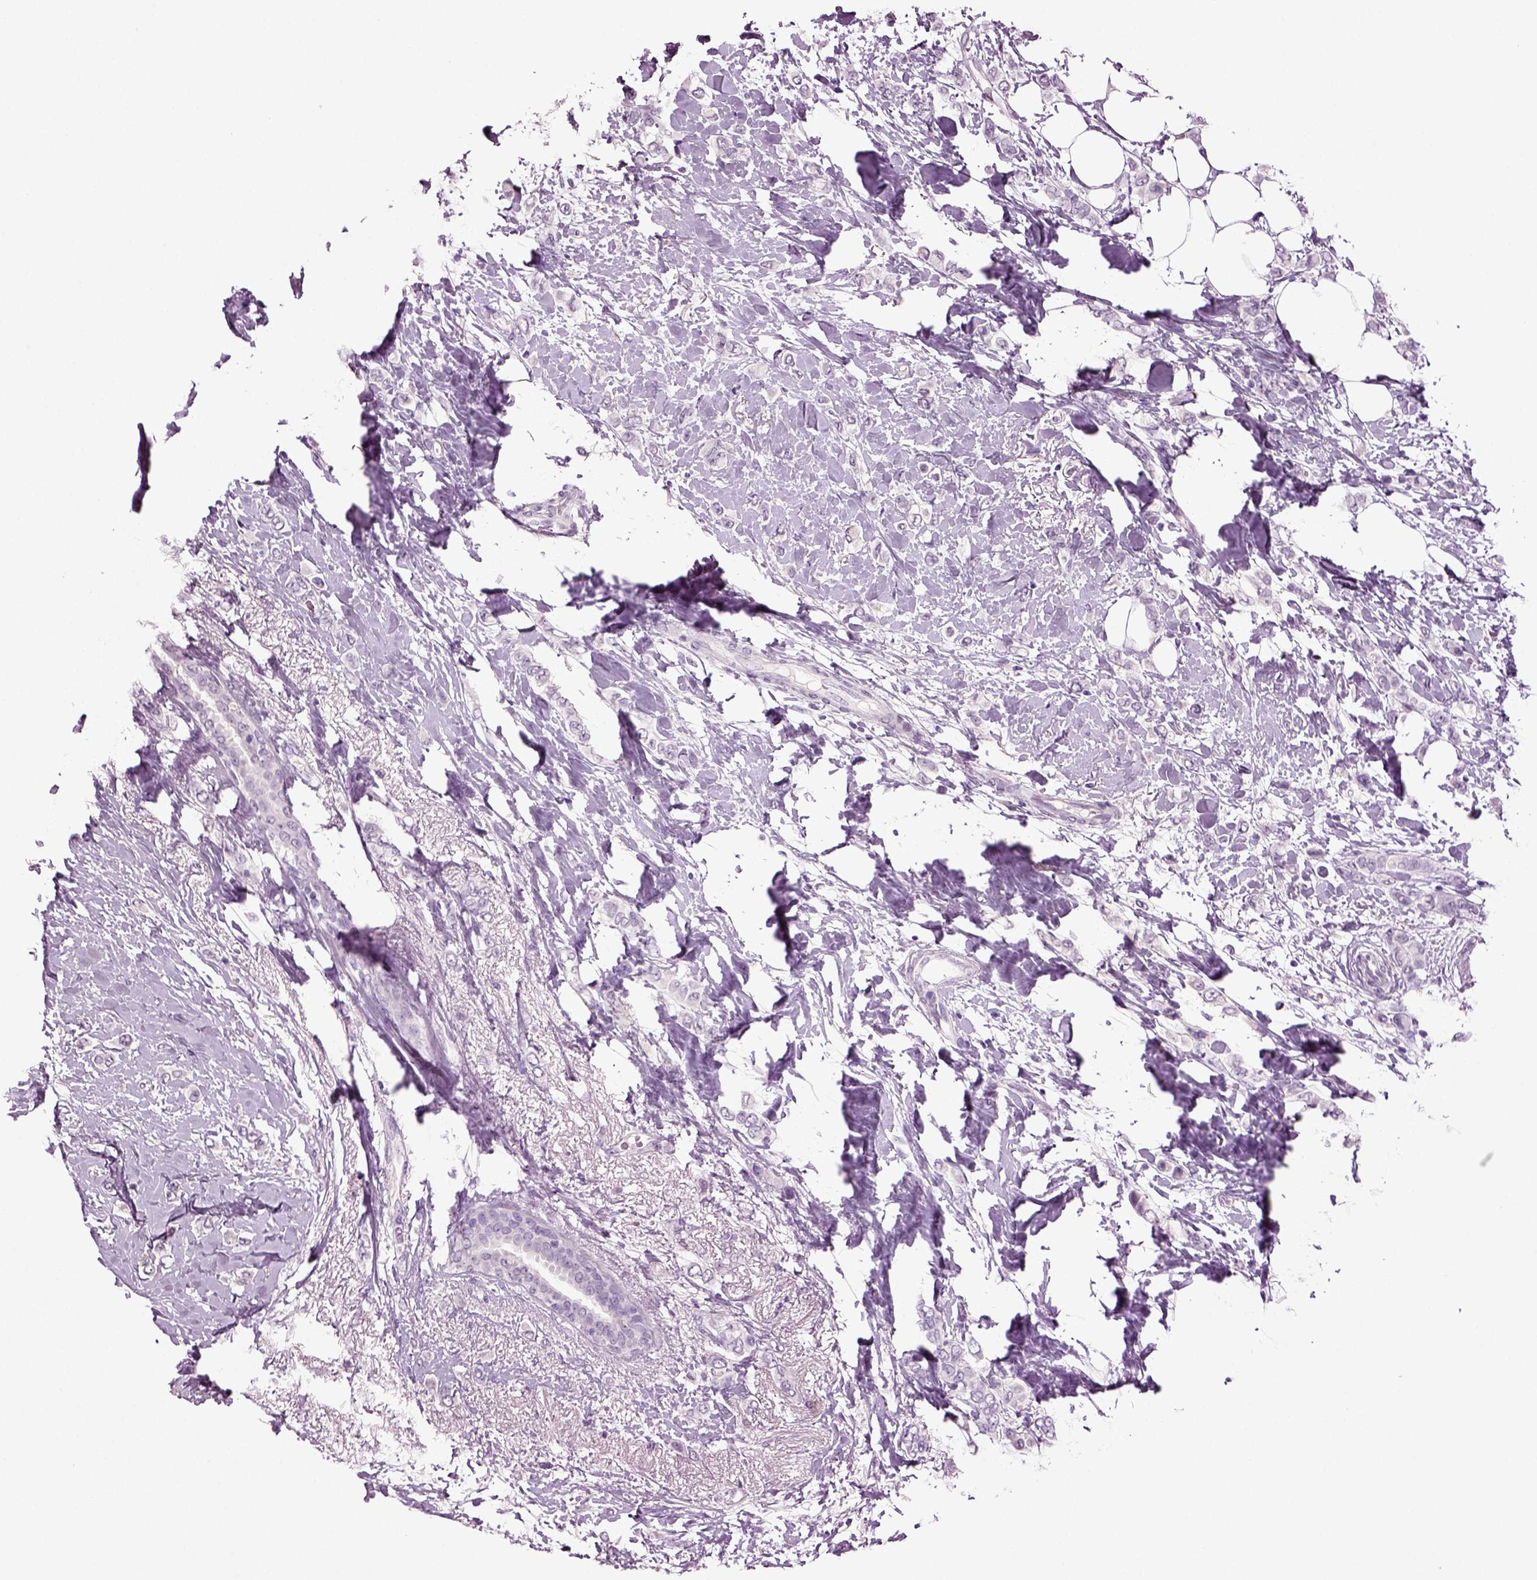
{"staining": {"intensity": "negative", "quantity": "none", "location": "none"}, "tissue": "breast cancer", "cell_type": "Tumor cells", "image_type": "cancer", "snomed": [{"axis": "morphology", "description": "Lobular carcinoma"}, {"axis": "topography", "description": "Breast"}], "caption": "Tumor cells show no significant staining in breast cancer.", "gene": "SLC17A6", "patient": {"sex": "female", "age": 66}}